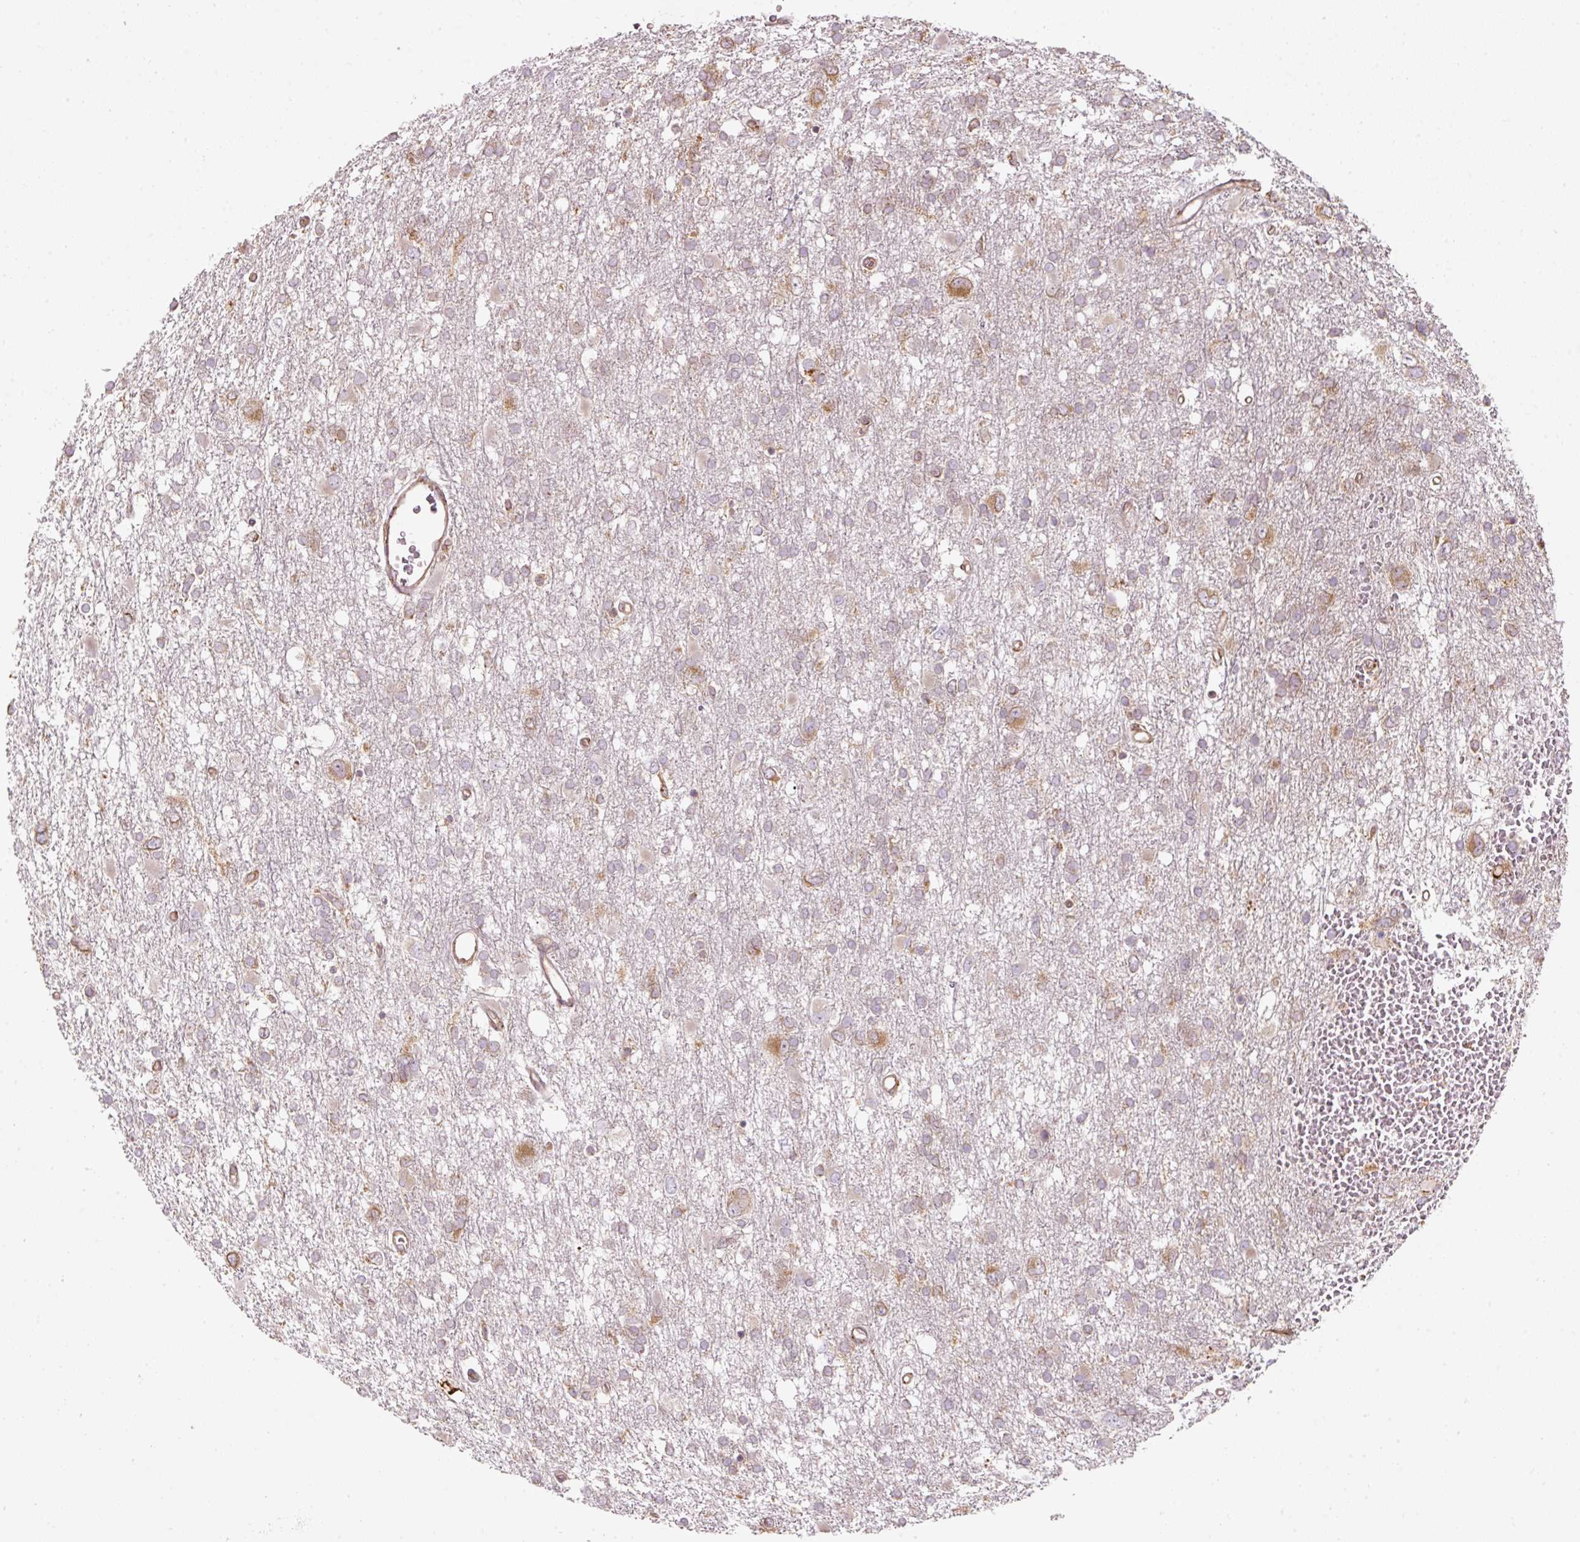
{"staining": {"intensity": "weak", "quantity": "25%-75%", "location": "cytoplasmic/membranous"}, "tissue": "glioma", "cell_type": "Tumor cells", "image_type": "cancer", "snomed": [{"axis": "morphology", "description": "Glioma, malignant, High grade"}, {"axis": "topography", "description": "Brain"}], "caption": "IHC histopathology image of neoplastic tissue: glioma stained using immunohistochemistry exhibits low levels of weak protein expression localized specifically in the cytoplasmic/membranous of tumor cells, appearing as a cytoplasmic/membranous brown color.", "gene": "PRKCSH", "patient": {"sex": "male", "age": 61}}